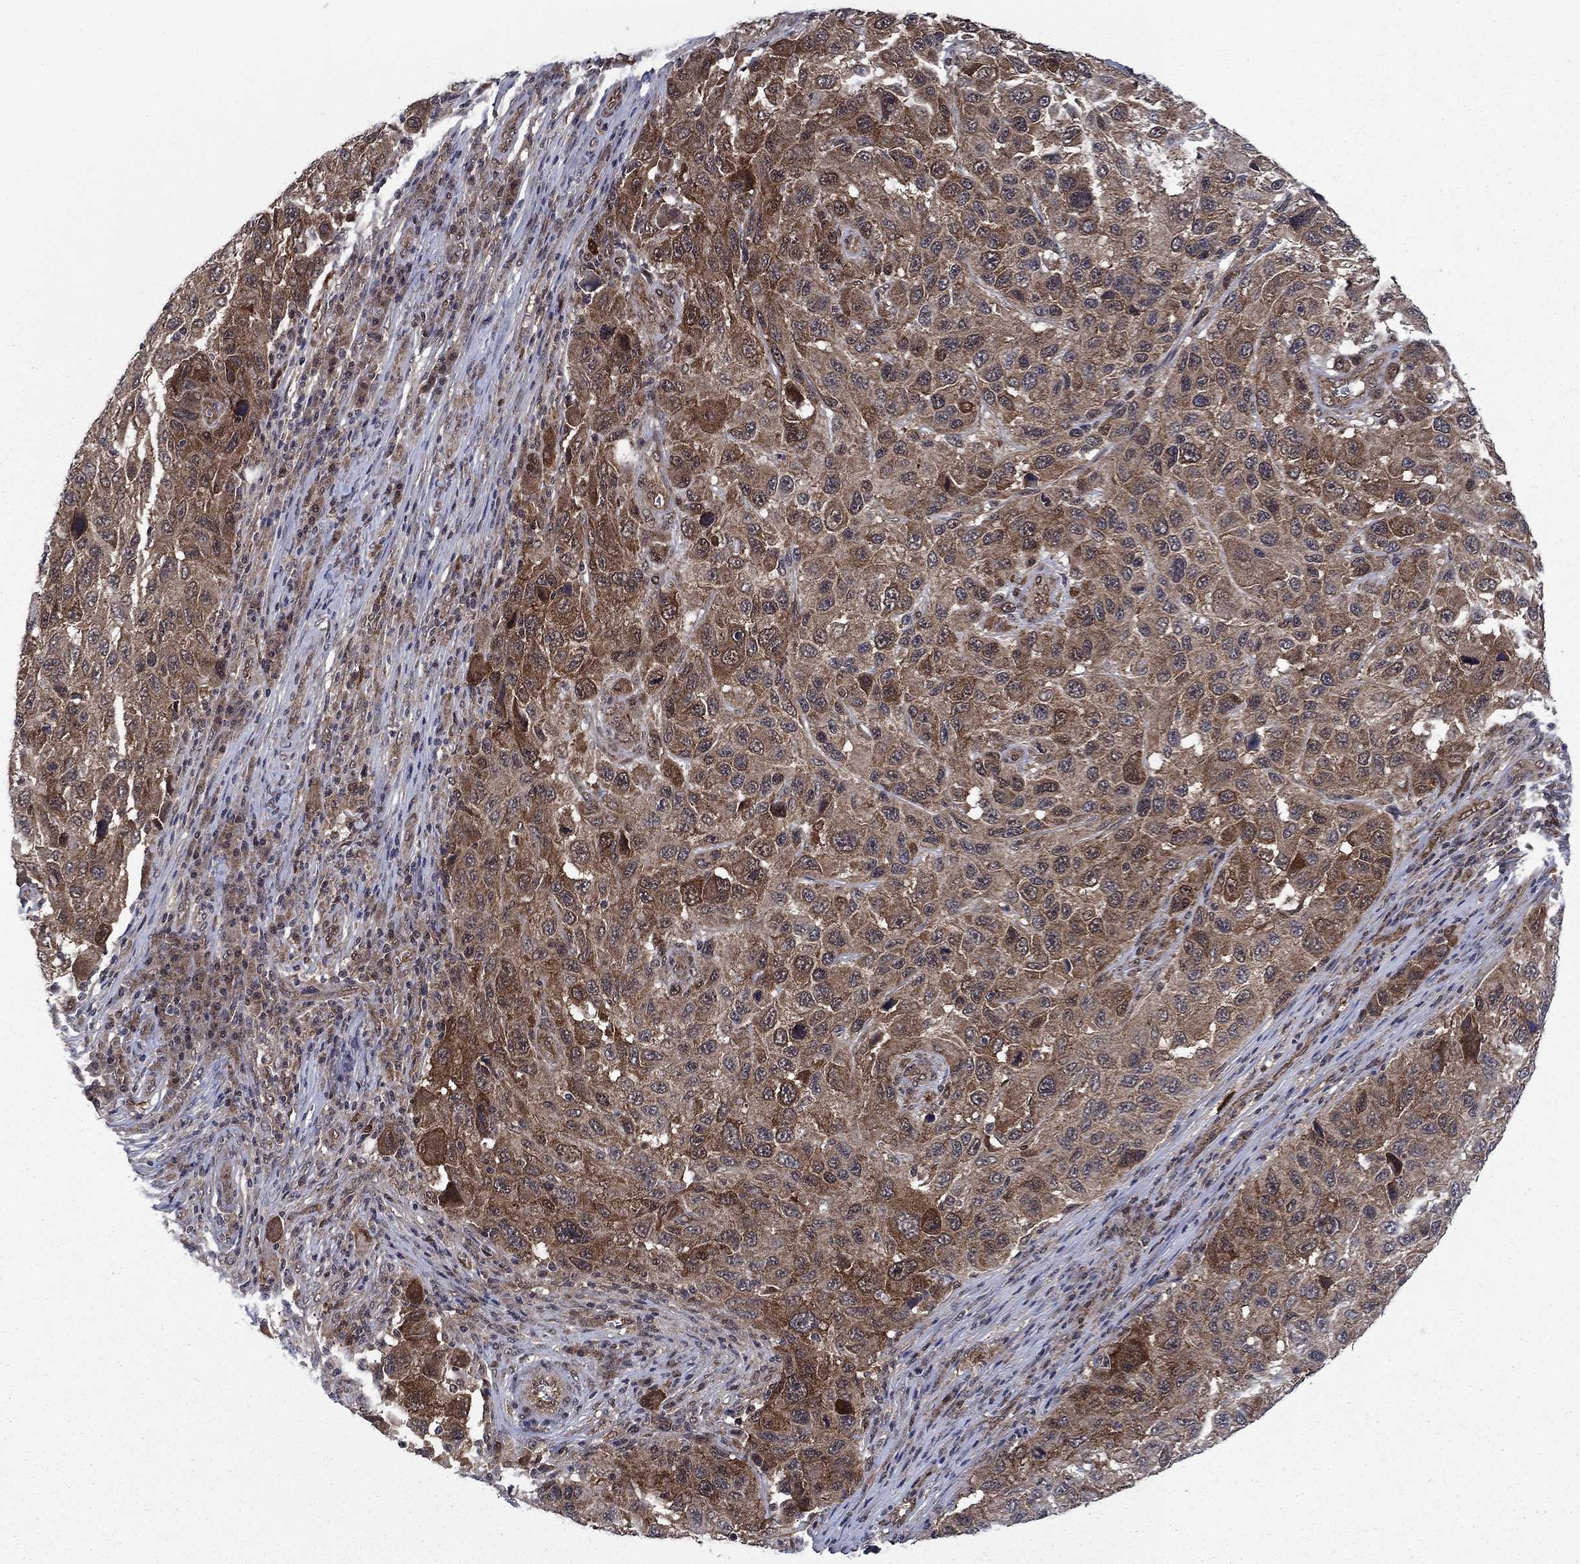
{"staining": {"intensity": "moderate", "quantity": ">75%", "location": "cytoplasmic/membranous"}, "tissue": "melanoma", "cell_type": "Tumor cells", "image_type": "cancer", "snomed": [{"axis": "morphology", "description": "Malignant melanoma, NOS"}, {"axis": "topography", "description": "Skin"}], "caption": "Immunohistochemical staining of melanoma exhibits medium levels of moderate cytoplasmic/membranous positivity in approximately >75% of tumor cells. (DAB IHC with brightfield microscopy, high magnification).", "gene": "DNAJA1", "patient": {"sex": "male", "age": 53}}